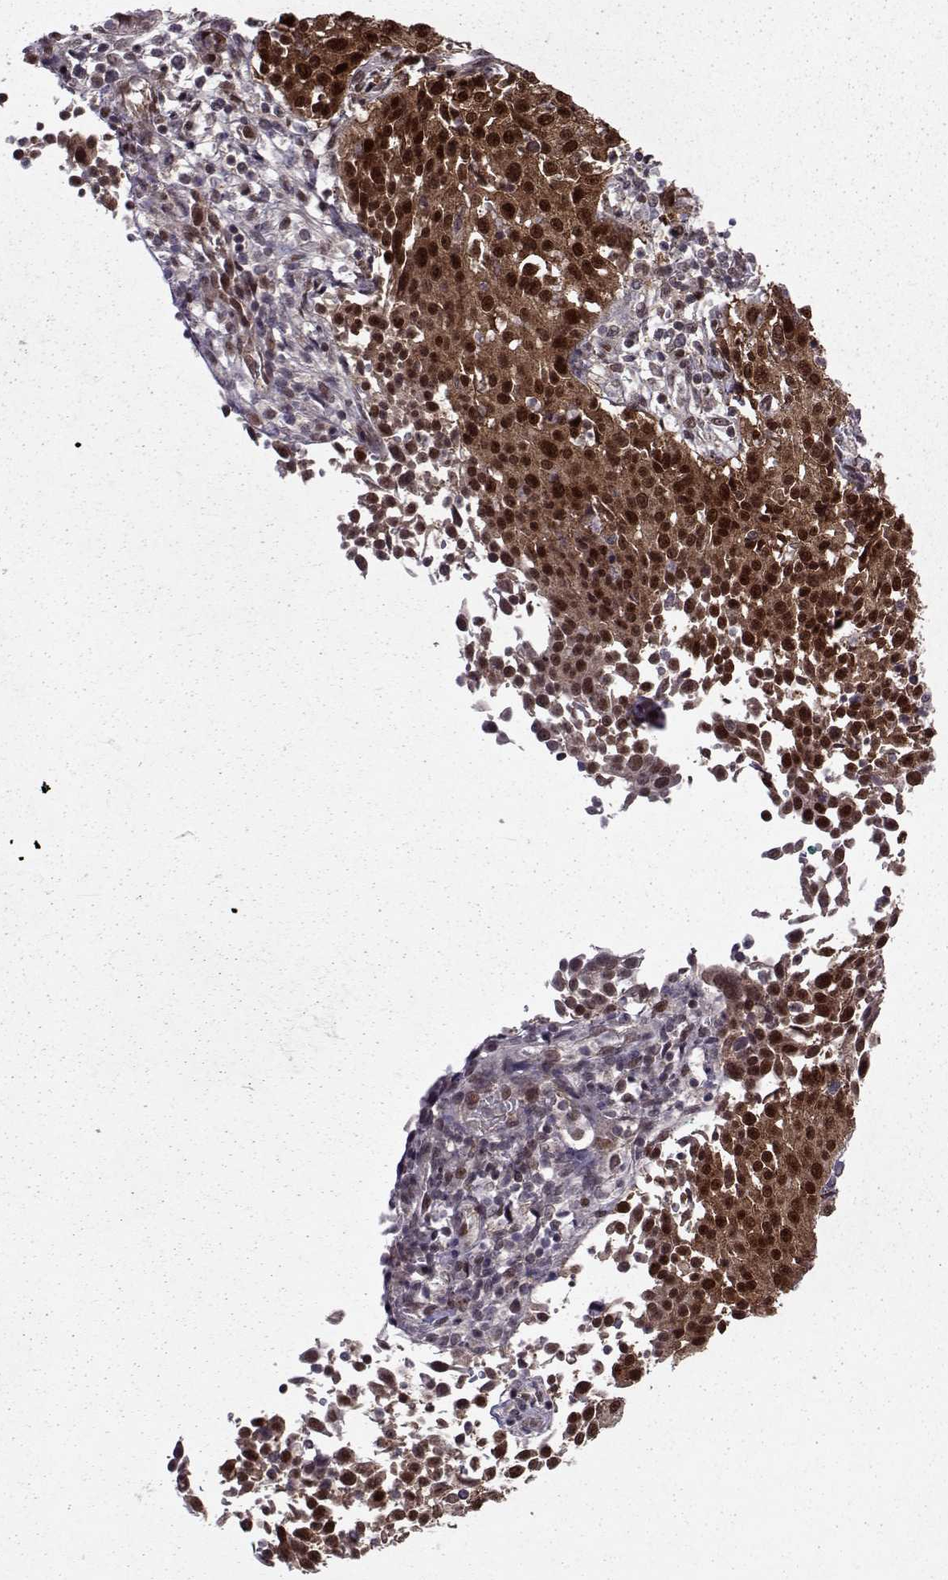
{"staining": {"intensity": "strong", "quantity": ">75%", "location": "cytoplasmic/membranous,nuclear"}, "tissue": "cervical cancer", "cell_type": "Tumor cells", "image_type": "cancer", "snomed": [{"axis": "morphology", "description": "Squamous cell carcinoma, NOS"}, {"axis": "topography", "description": "Cervix"}], "caption": "Strong cytoplasmic/membranous and nuclear protein expression is seen in approximately >75% of tumor cells in cervical cancer.", "gene": "CDK4", "patient": {"sex": "female", "age": 26}}